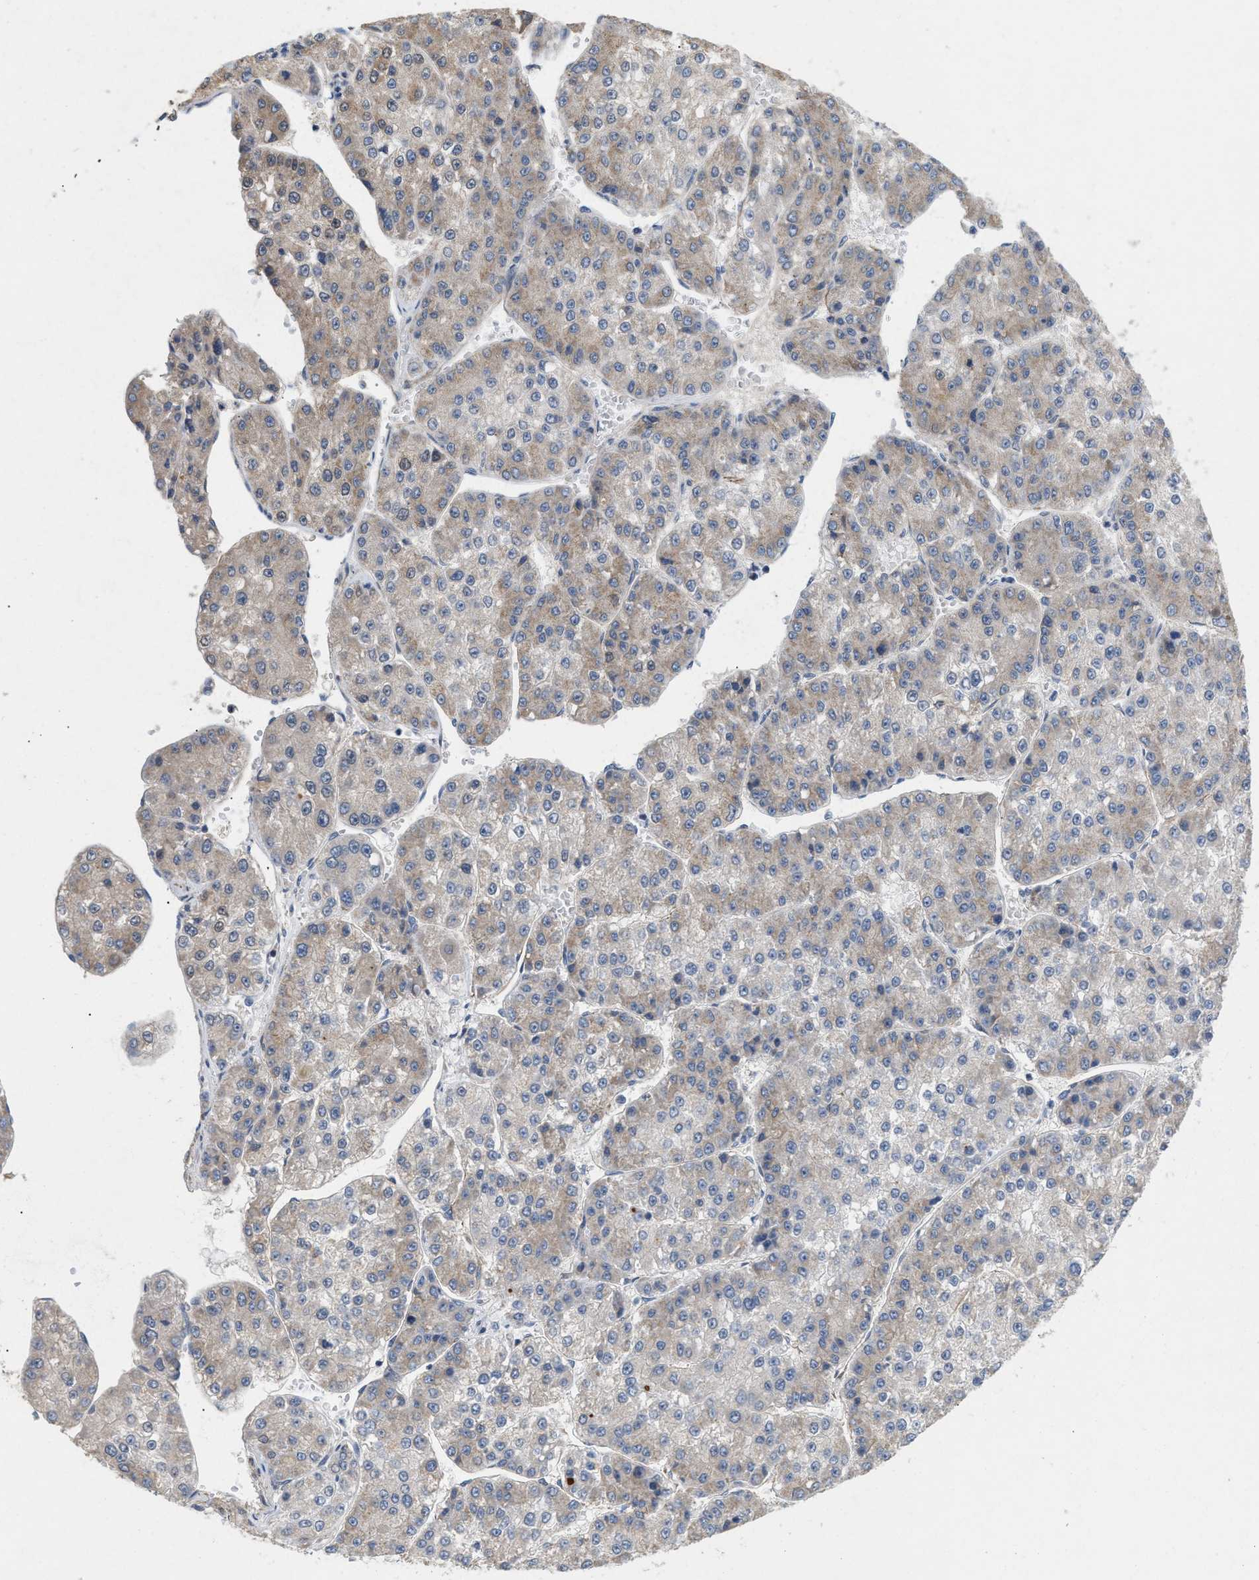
{"staining": {"intensity": "weak", "quantity": ">75%", "location": "cytoplasmic/membranous"}, "tissue": "liver cancer", "cell_type": "Tumor cells", "image_type": "cancer", "snomed": [{"axis": "morphology", "description": "Carcinoma, Hepatocellular, NOS"}, {"axis": "topography", "description": "Liver"}], "caption": "The immunohistochemical stain highlights weak cytoplasmic/membranous expression in tumor cells of hepatocellular carcinoma (liver) tissue. (Brightfield microscopy of DAB IHC at high magnification).", "gene": "UBAP2", "patient": {"sex": "female", "age": 73}}